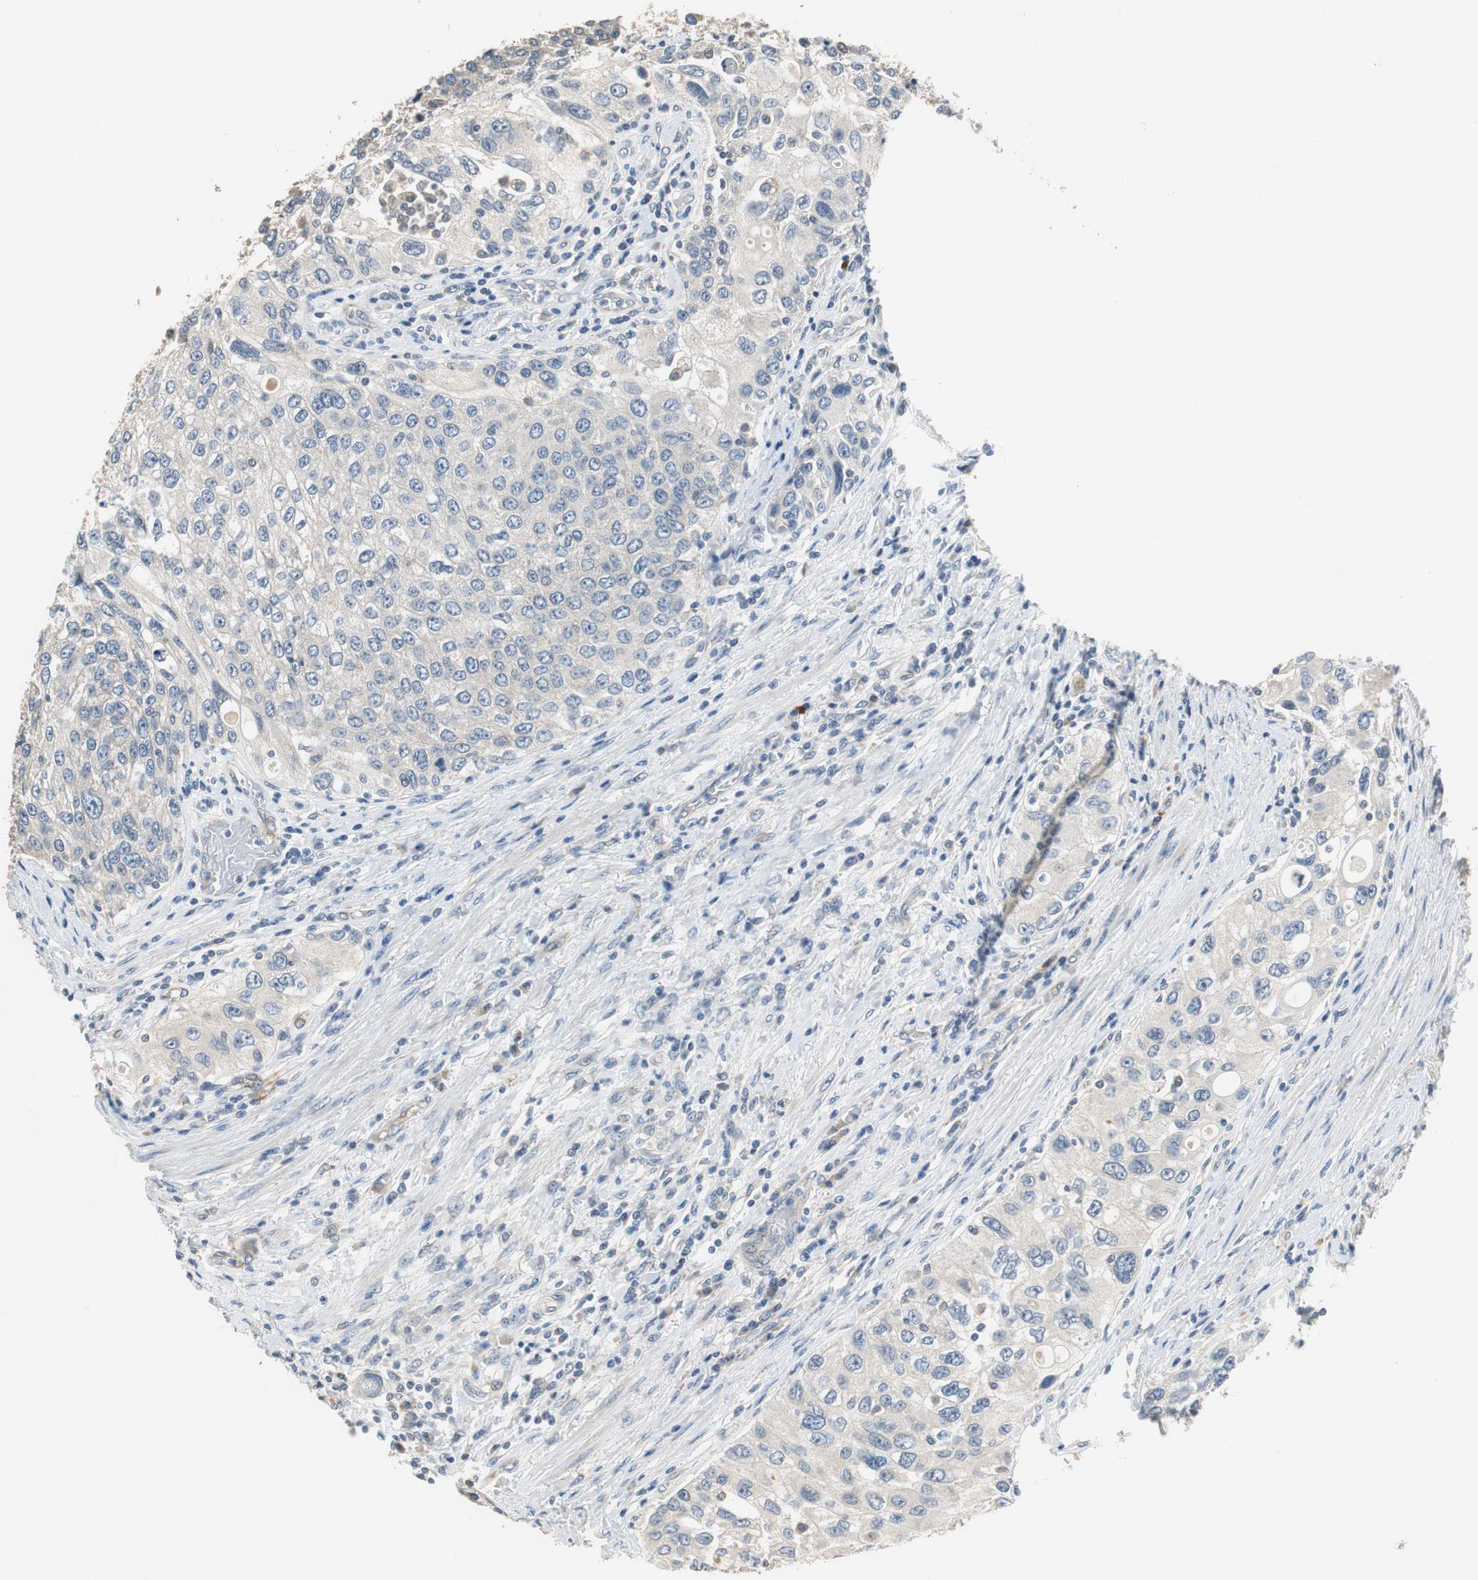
{"staining": {"intensity": "negative", "quantity": "none", "location": "none"}, "tissue": "urothelial cancer", "cell_type": "Tumor cells", "image_type": "cancer", "snomed": [{"axis": "morphology", "description": "Urothelial carcinoma, High grade"}, {"axis": "topography", "description": "Urinary bladder"}], "caption": "Immunohistochemical staining of human urothelial carcinoma (high-grade) shows no significant staining in tumor cells.", "gene": "MTIF2", "patient": {"sex": "female", "age": 56}}